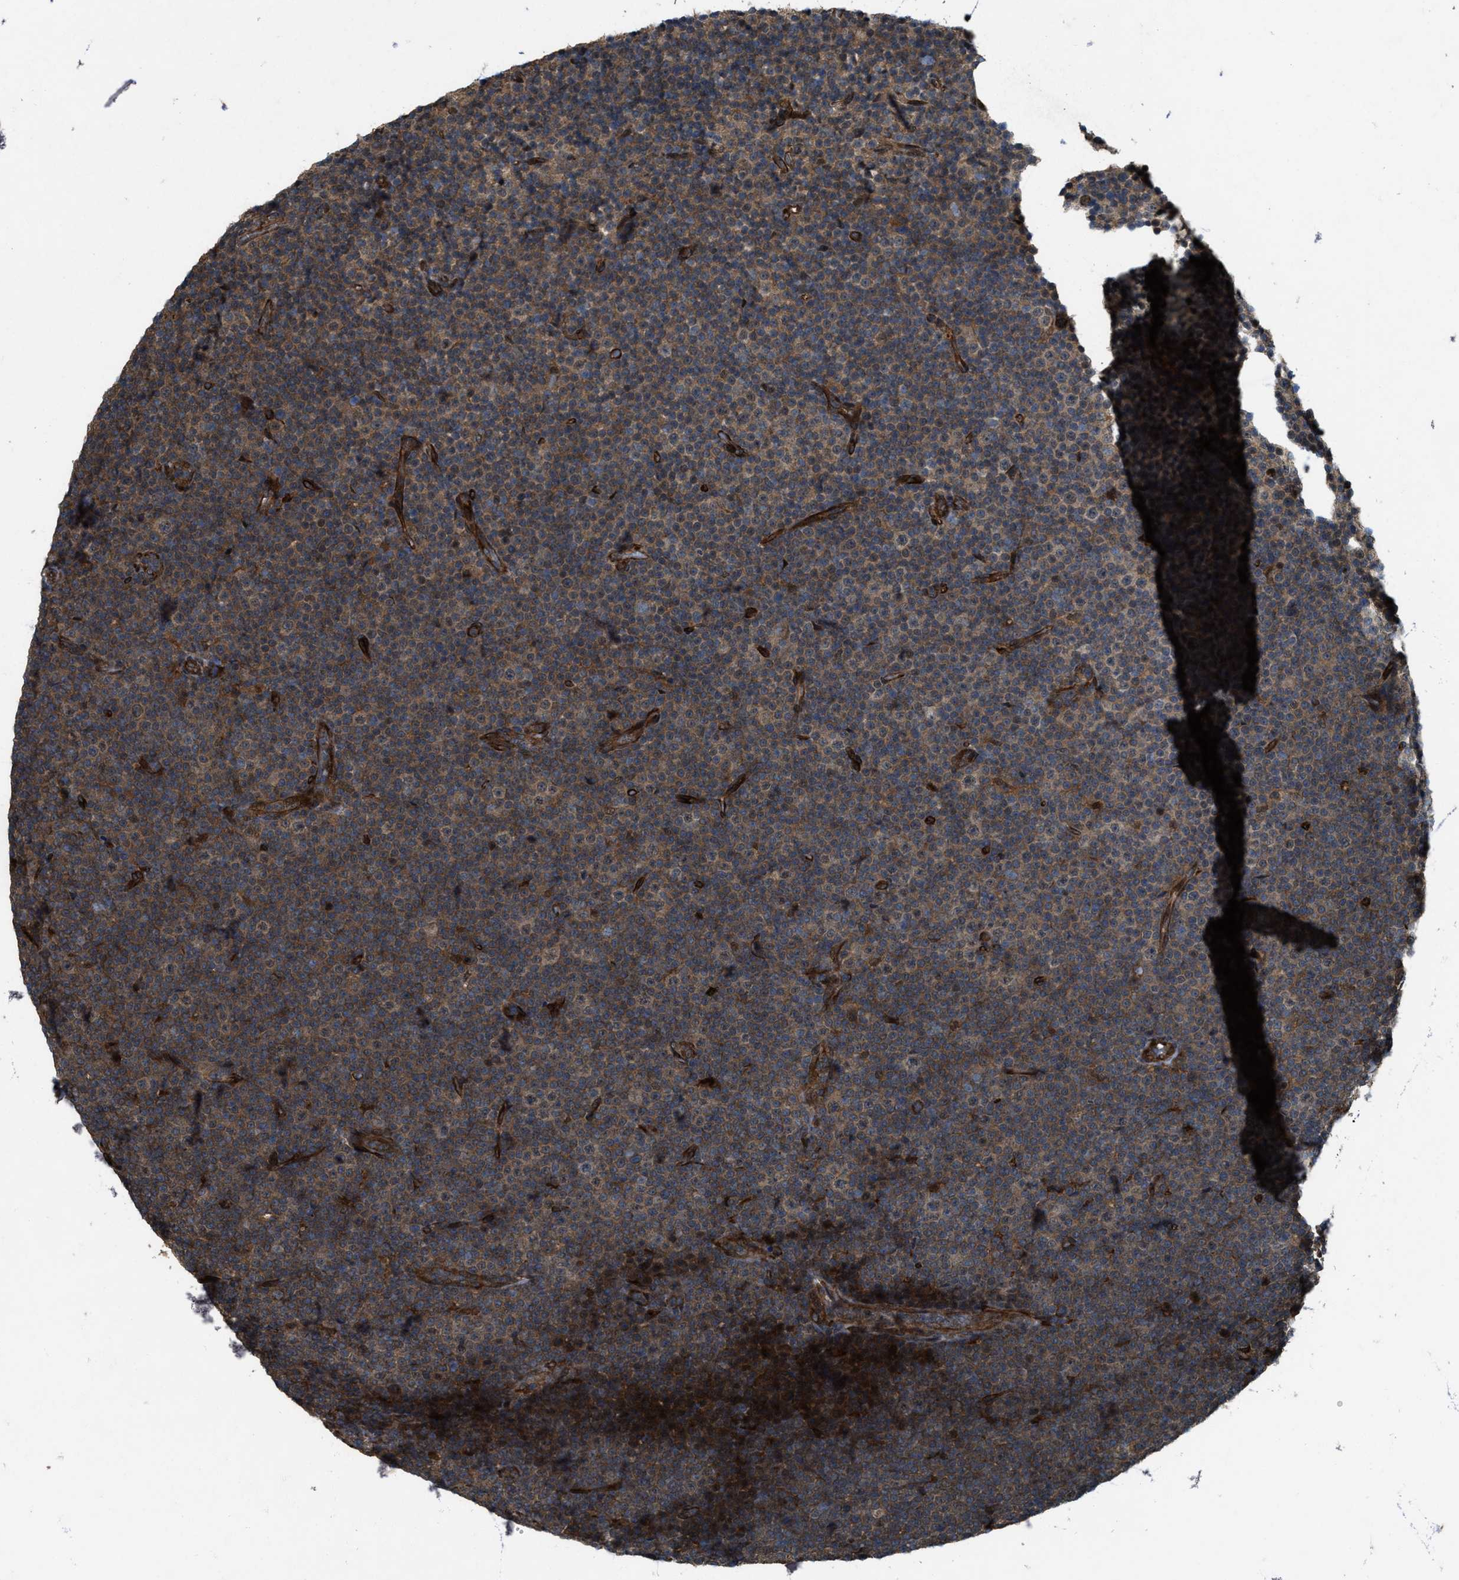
{"staining": {"intensity": "weak", "quantity": ">75%", "location": "cytoplasmic/membranous"}, "tissue": "lymphoma", "cell_type": "Tumor cells", "image_type": "cancer", "snomed": [{"axis": "morphology", "description": "Malignant lymphoma, non-Hodgkin's type, Low grade"}, {"axis": "topography", "description": "Lymph node"}], "caption": "Protein staining reveals weak cytoplasmic/membranous positivity in about >75% of tumor cells in lymphoma.", "gene": "LRRC72", "patient": {"sex": "female", "age": 67}}